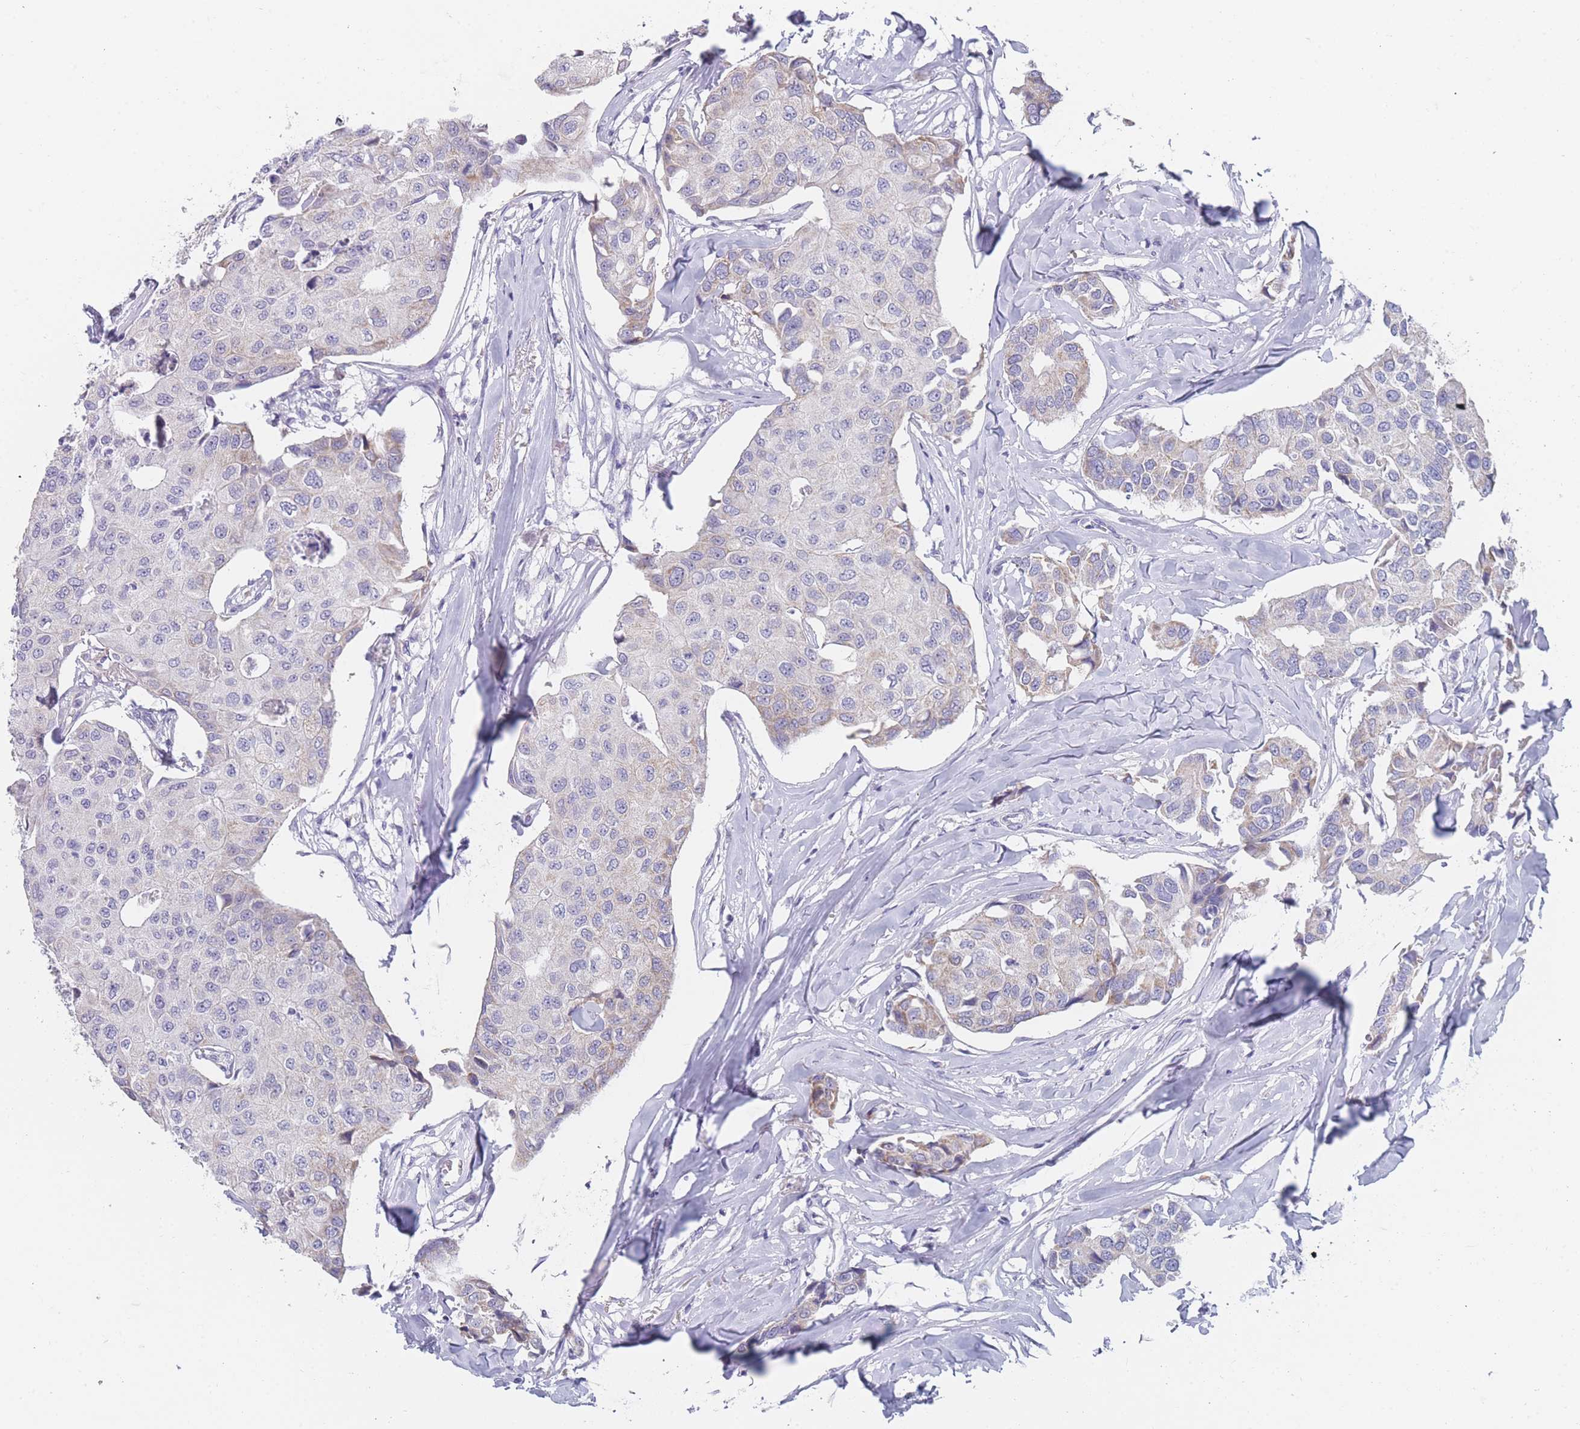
{"staining": {"intensity": "moderate", "quantity": "<25%", "location": "cytoplasmic/membranous"}, "tissue": "breast cancer", "cell_type": "Tumor cells", "image_type": "cancer", "snomed": [{"axis": "morphology", "description": "Duct carcinoma"}, {"axis": "topography", "description": "Breast"}], "caption": "Breast invasive ductal carcinoma stained with a protein marker demonstrates moderate staining in tumor cells.", "gene": "MRPS14", "patient": {"sex": "female", "age": 80}}